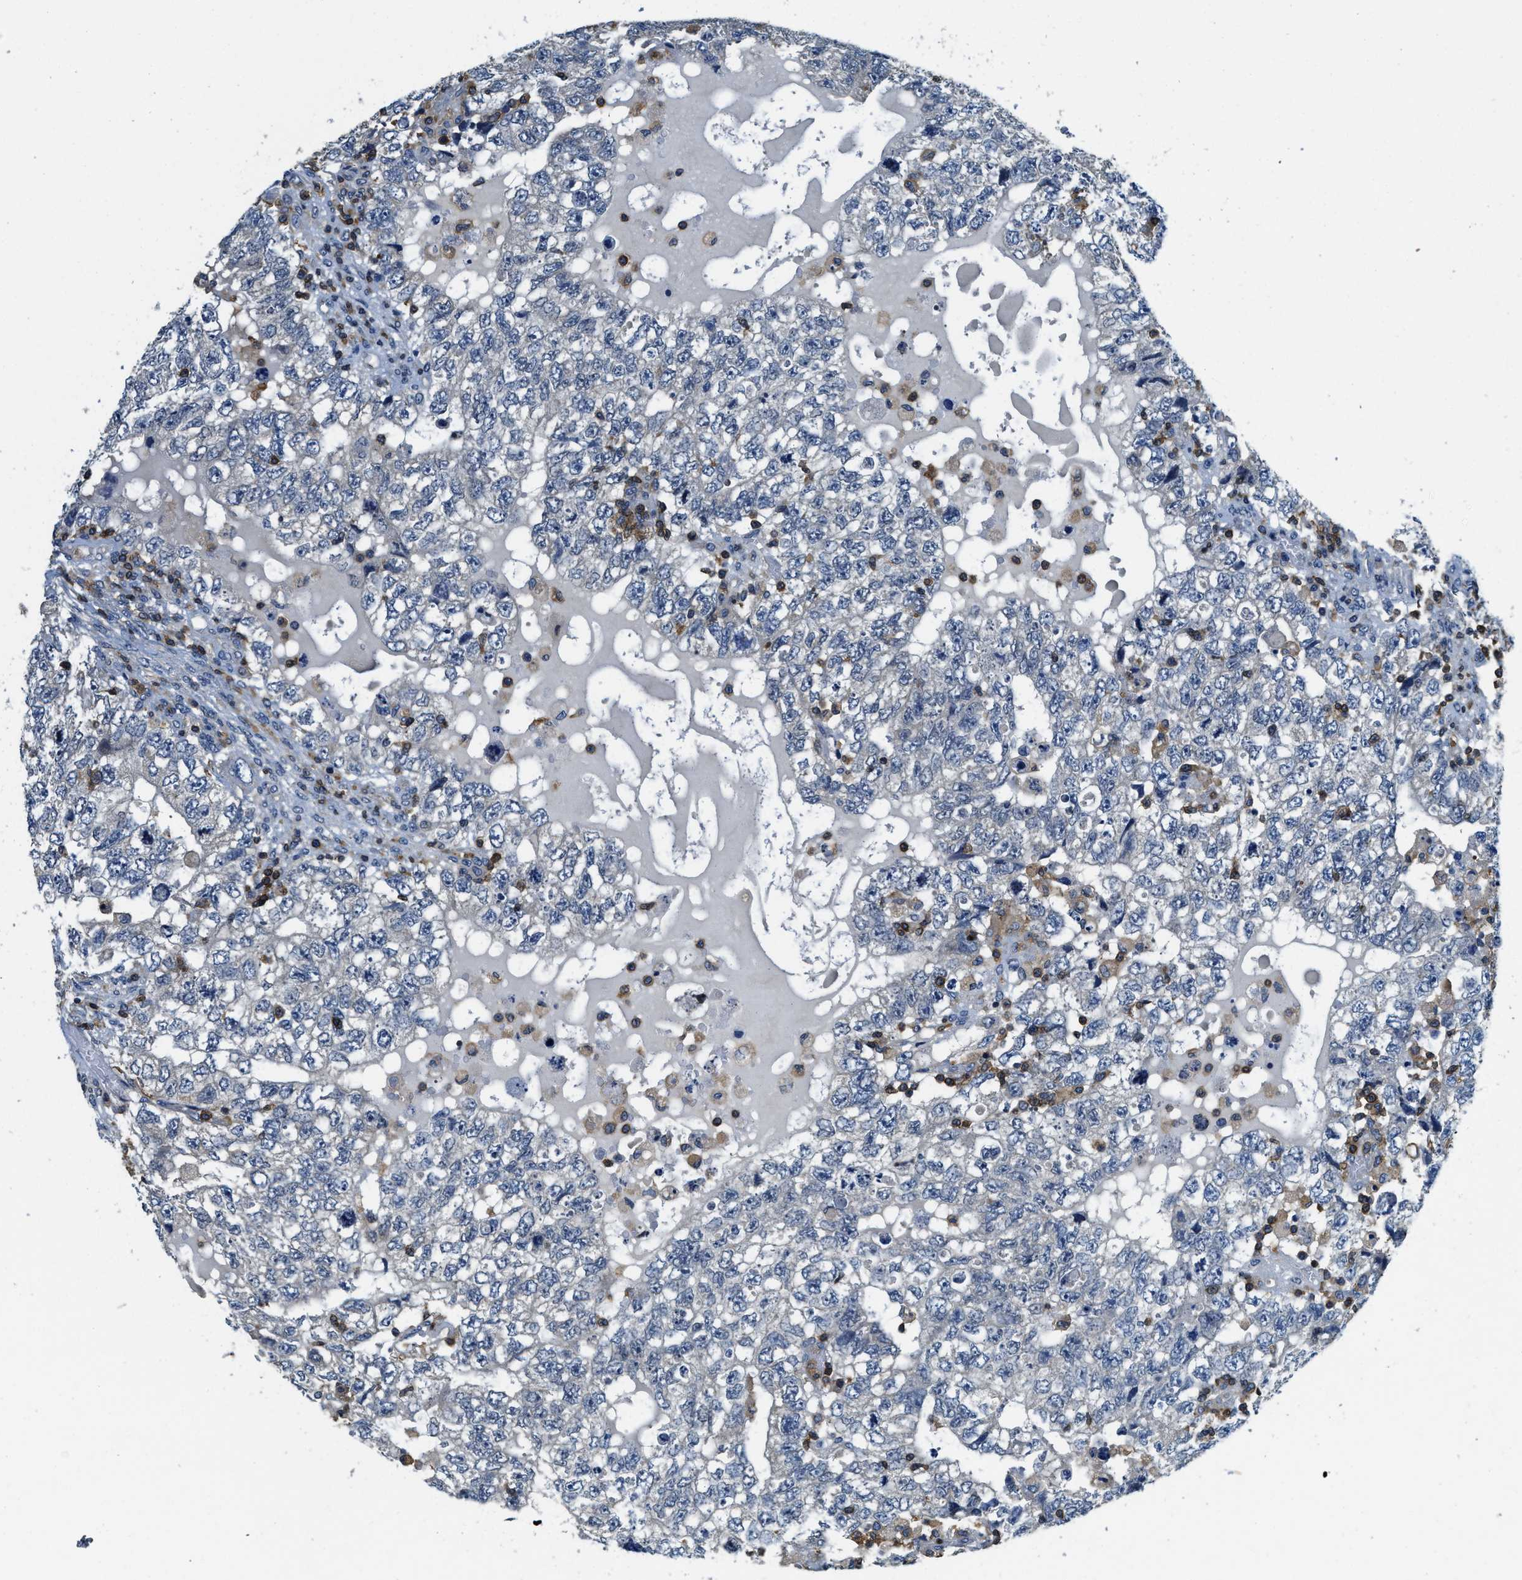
{"staining": {"intensity": "negative", "quantity": "none", "location": "none"}, "tissue": "testis cancer", "cell_type": "Tumor cells", "image_type": "cancer", "snomed": [{"axis": "morphology", "description": "Carcinoma, Embryonal, NOS"}, {"axis": "topography", "description": "Testis"}], "caption": "This micrograph is of testis cancer (embryonal carcinoma) stained with immunohistochemistry to label a protein in brown with the nuclei are counter-stained blue. There is no positivity in tumor cells. (Stains: DAB immunohistochemistry (IHC) with hematoxylin counter stain, Microscopy: brightfield microscopy at high magnification).", "gene": "MYO1G", "patient": {"sex": "male", "age": 36}}